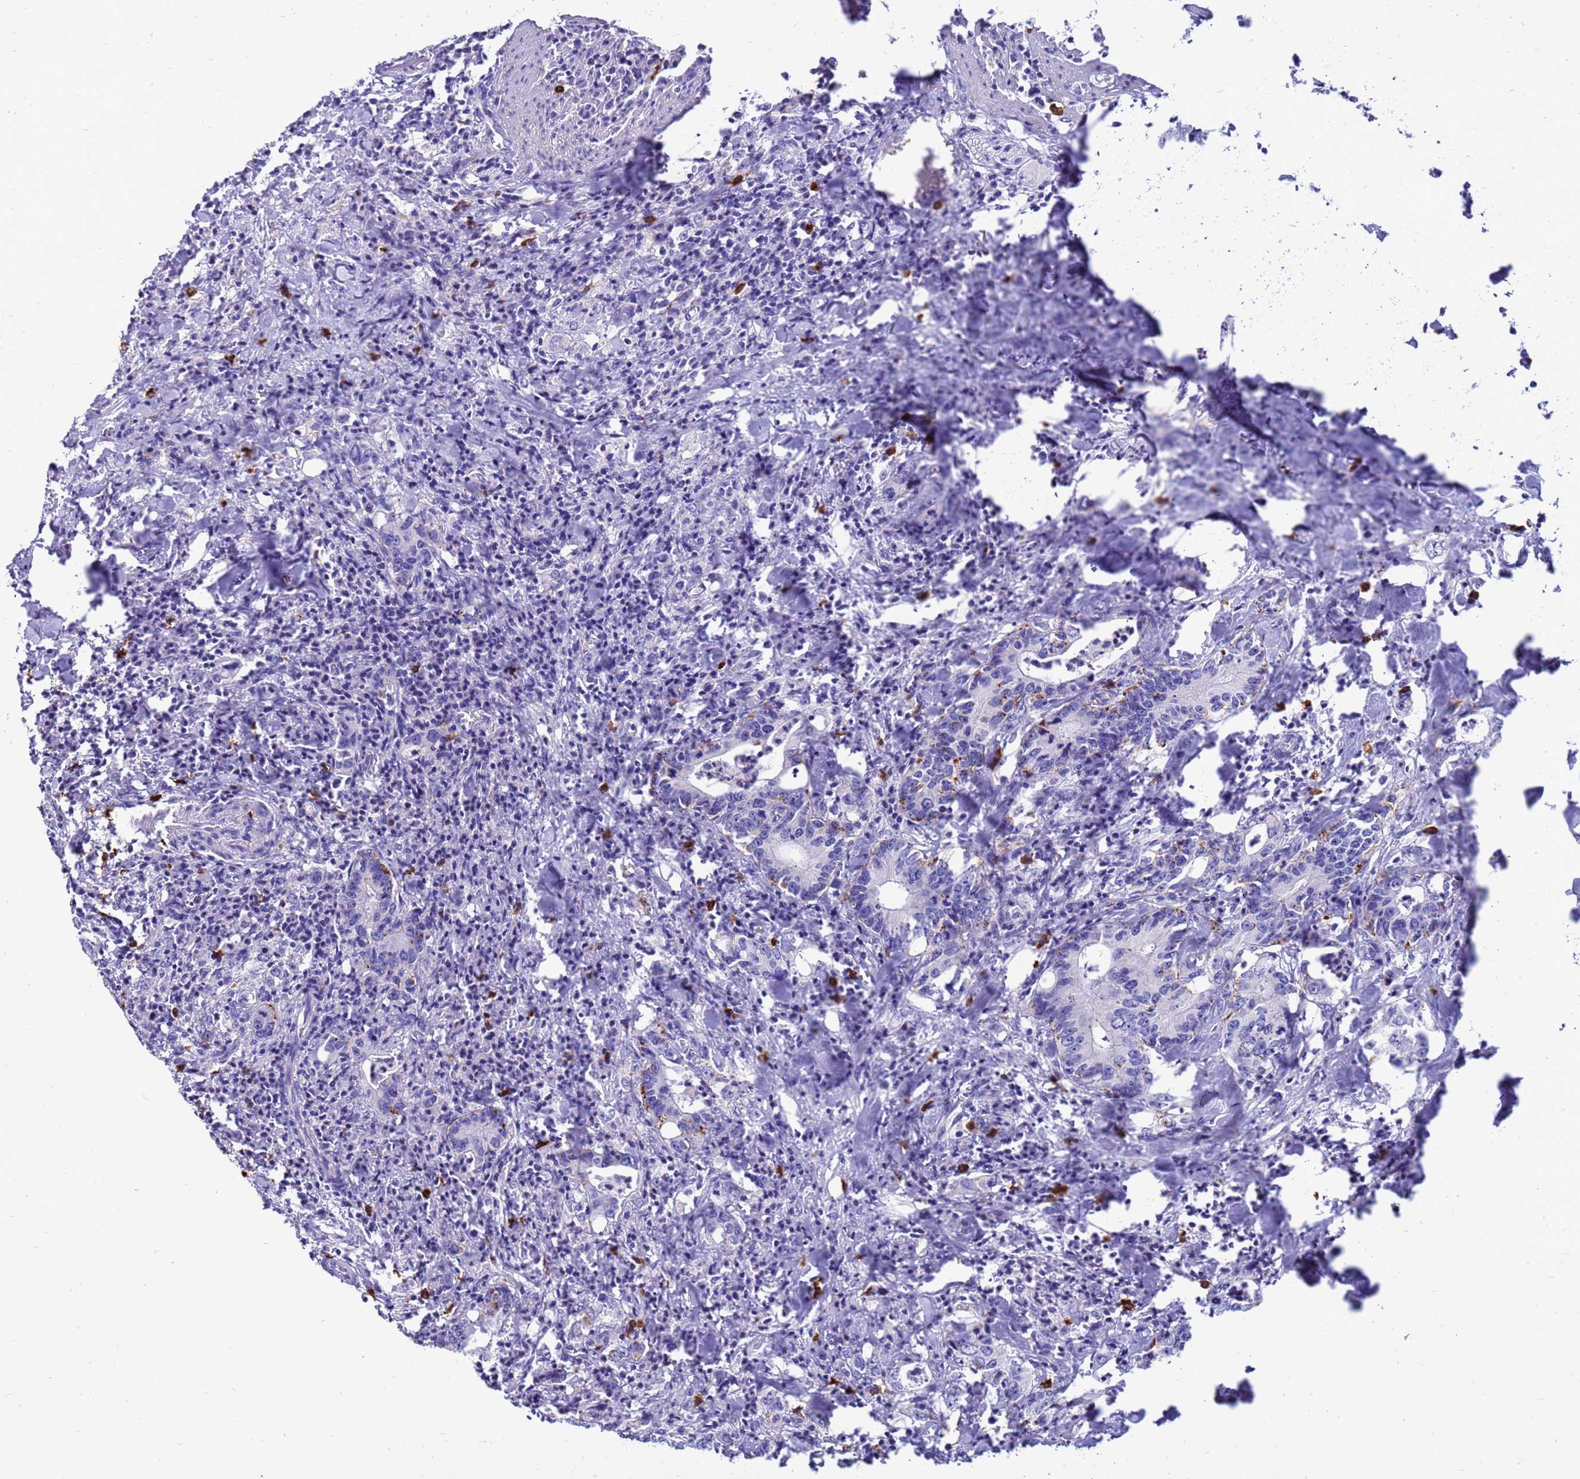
{"staining": {"intensity": "moderate", "quantity": "<25%", "location": "cytoplasmic/membranous"}, "tissue": "colorectal cancer", "cell_type": "Tumor cells", "image_type": "cancer", "snomed": [{"axis": "morphology", "description": "Adenocarcinoma, NOS"}, {"axis": "topography", "description": "Colon"}], "caption": "This histopathology image reveals colorectal adenocarcinoma stained with immunohistochemistry to label a protein in brown. The cytoplasmic/membranous of tumor cells show moderate positivity for the protein. Nuclei are counter-stained blue.", "gene": "PDE10A", "patient": {"sex": "female", "age": 75}}